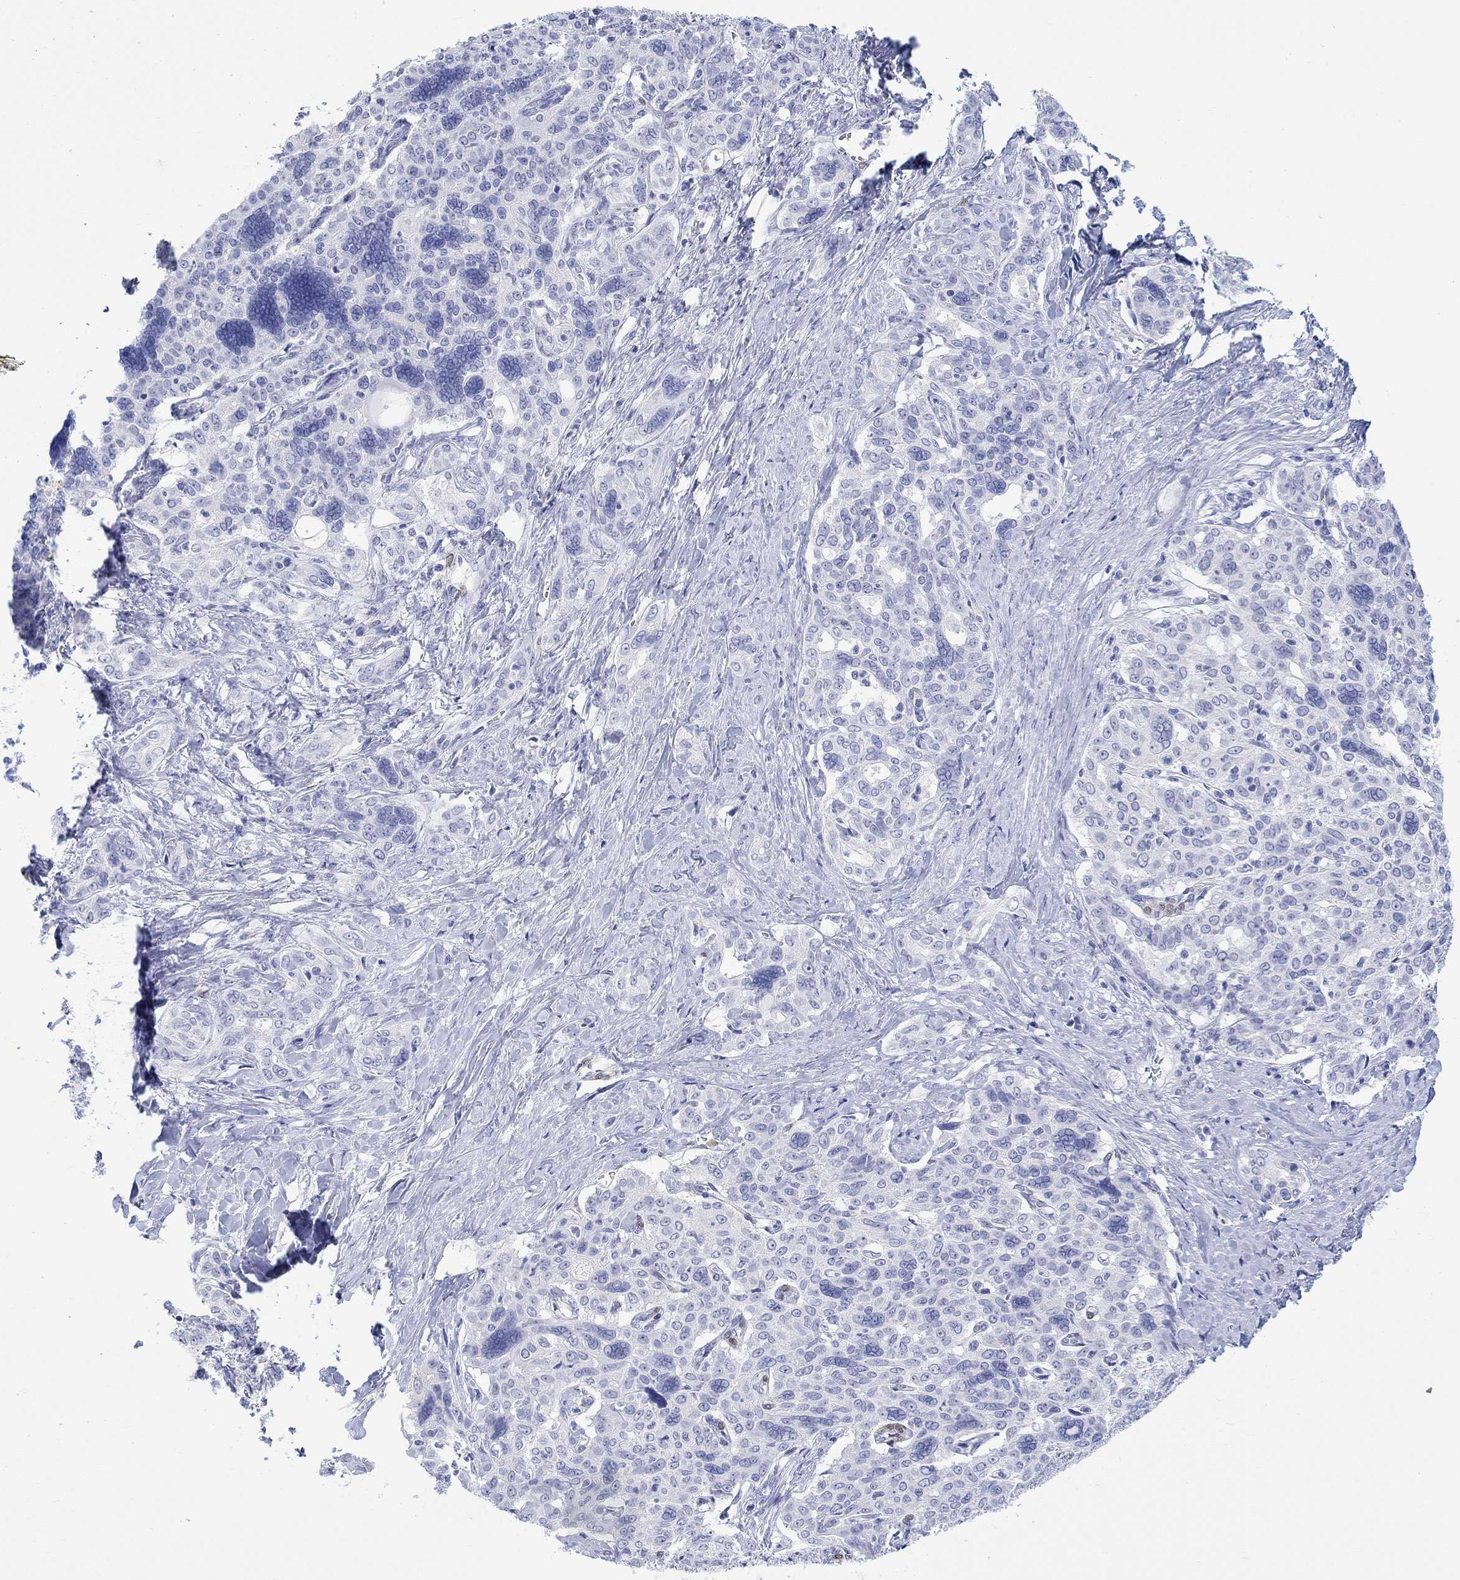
{"staining": {"intensity": "negative", "quantity": "none", "location": "none"}, "tissue": "liver cancer", "cell_type": "Tumor cells", "image_type": "cancer", "snomed": [{"axis": "morphology", "description": "Cholangiocarcinoma"}, {"axis": "topography", "description": "Liver"}], "caption": "Tumor cells are negative for protein expression in human liver cancer (cholangiocarcinoma).", "gene": "MSI1", "patient": {"sex": "female", "age": 47}}